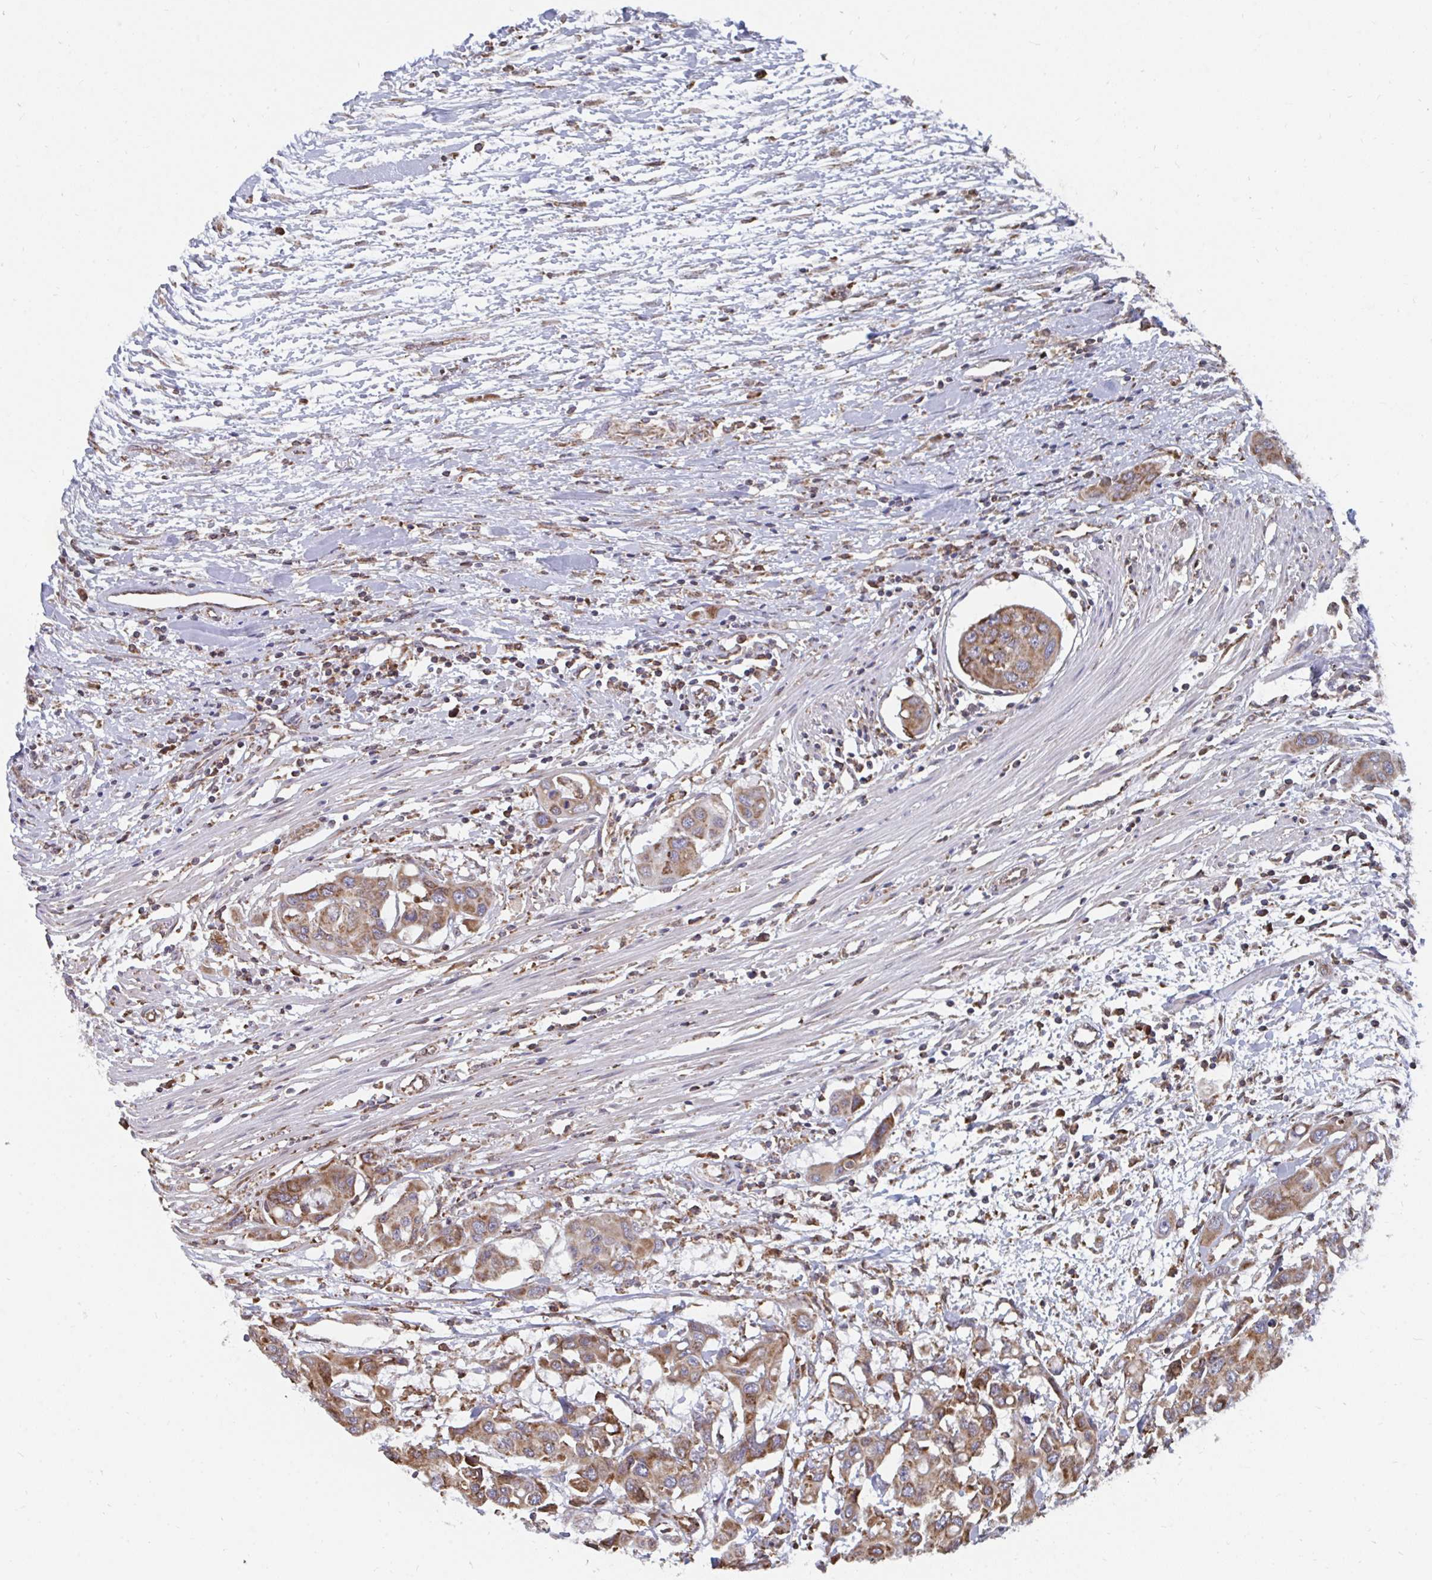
{"staining": {"intensity": "moderate", "quantity": ">75%", "location": "cytoplasmic/membranous"}, "tissue": "colorectal cancer", "cell_type": "Tumor cells", "image_type": "cancer", "snomed": [{"axis": "morphology", "description": "Adenocarcinoma, NOS"}, {"axis": "topography", "description": "Colon"}], "caption": "A photomicrograph showing moderate cytoplasmic/membranous staining in about >75% of tumor cells in adenocarcinoma (colorectal), as visualized by brown immunohistochemical staining.", "gene": "ELAVL1", "patient": {"sex": "male", "age": 77}}